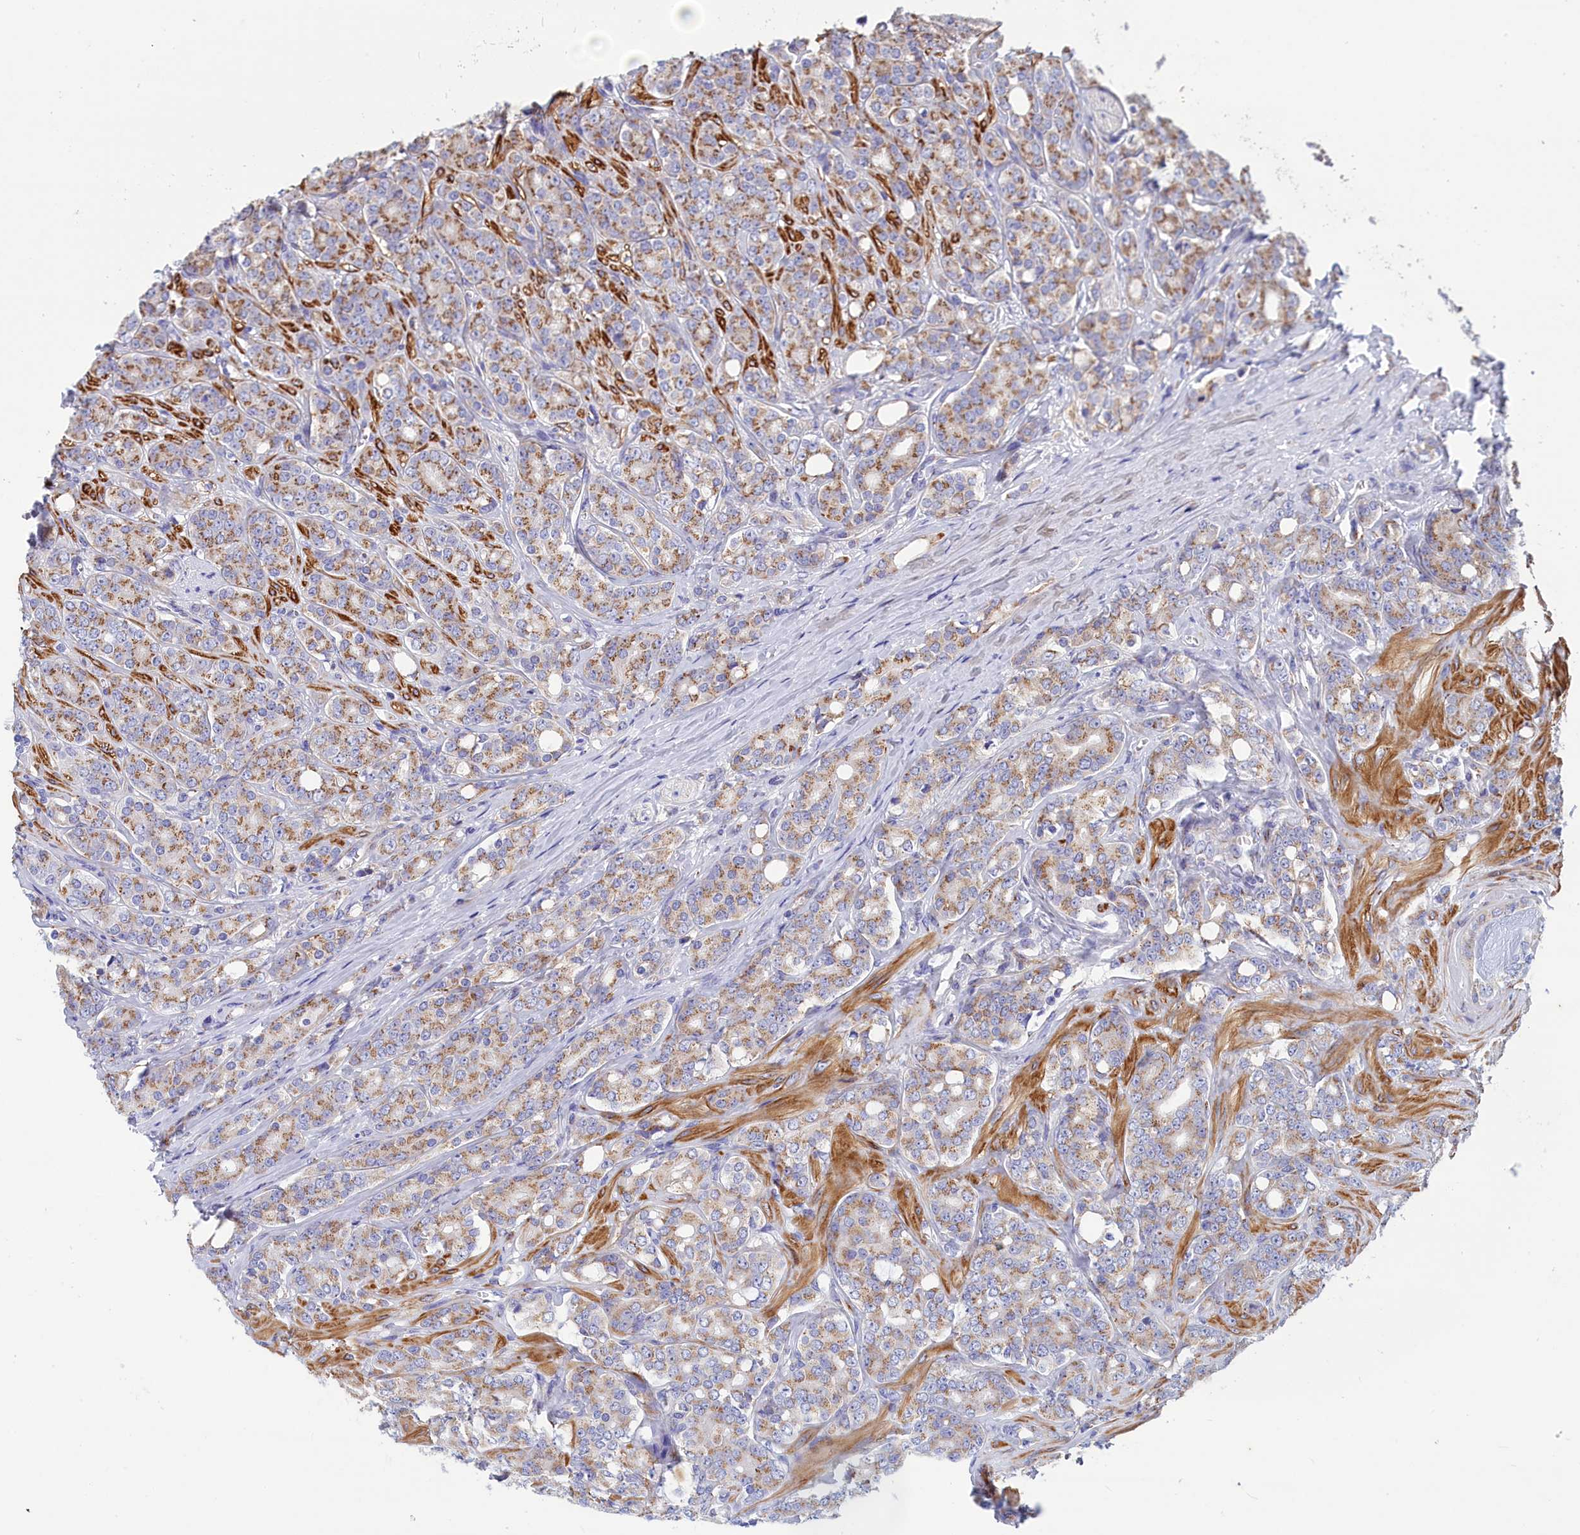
{"staining": {"intensity": "moderate", "quantity": "25%-75%", "location": "cytoplasmic/membranous"}, "tissue": "prostate cancer", "cell_type": "Tumor cells", "image_type": "cancer", "snomed": [{"axis": "morphology", "description": "Adenocarcinoma, High grade"}, {"axis": "topography", "description": "Prostate"}], "caption": "The immunohistochemical stain labels moderate cytoplasmic/membranous staining in tumor cells of prostate high-grade adenocarcinoma tissue. Nuclei are stained in blue.", "gene": "TUBGCP4", "patient": {"sex": "male", "age": 62}}